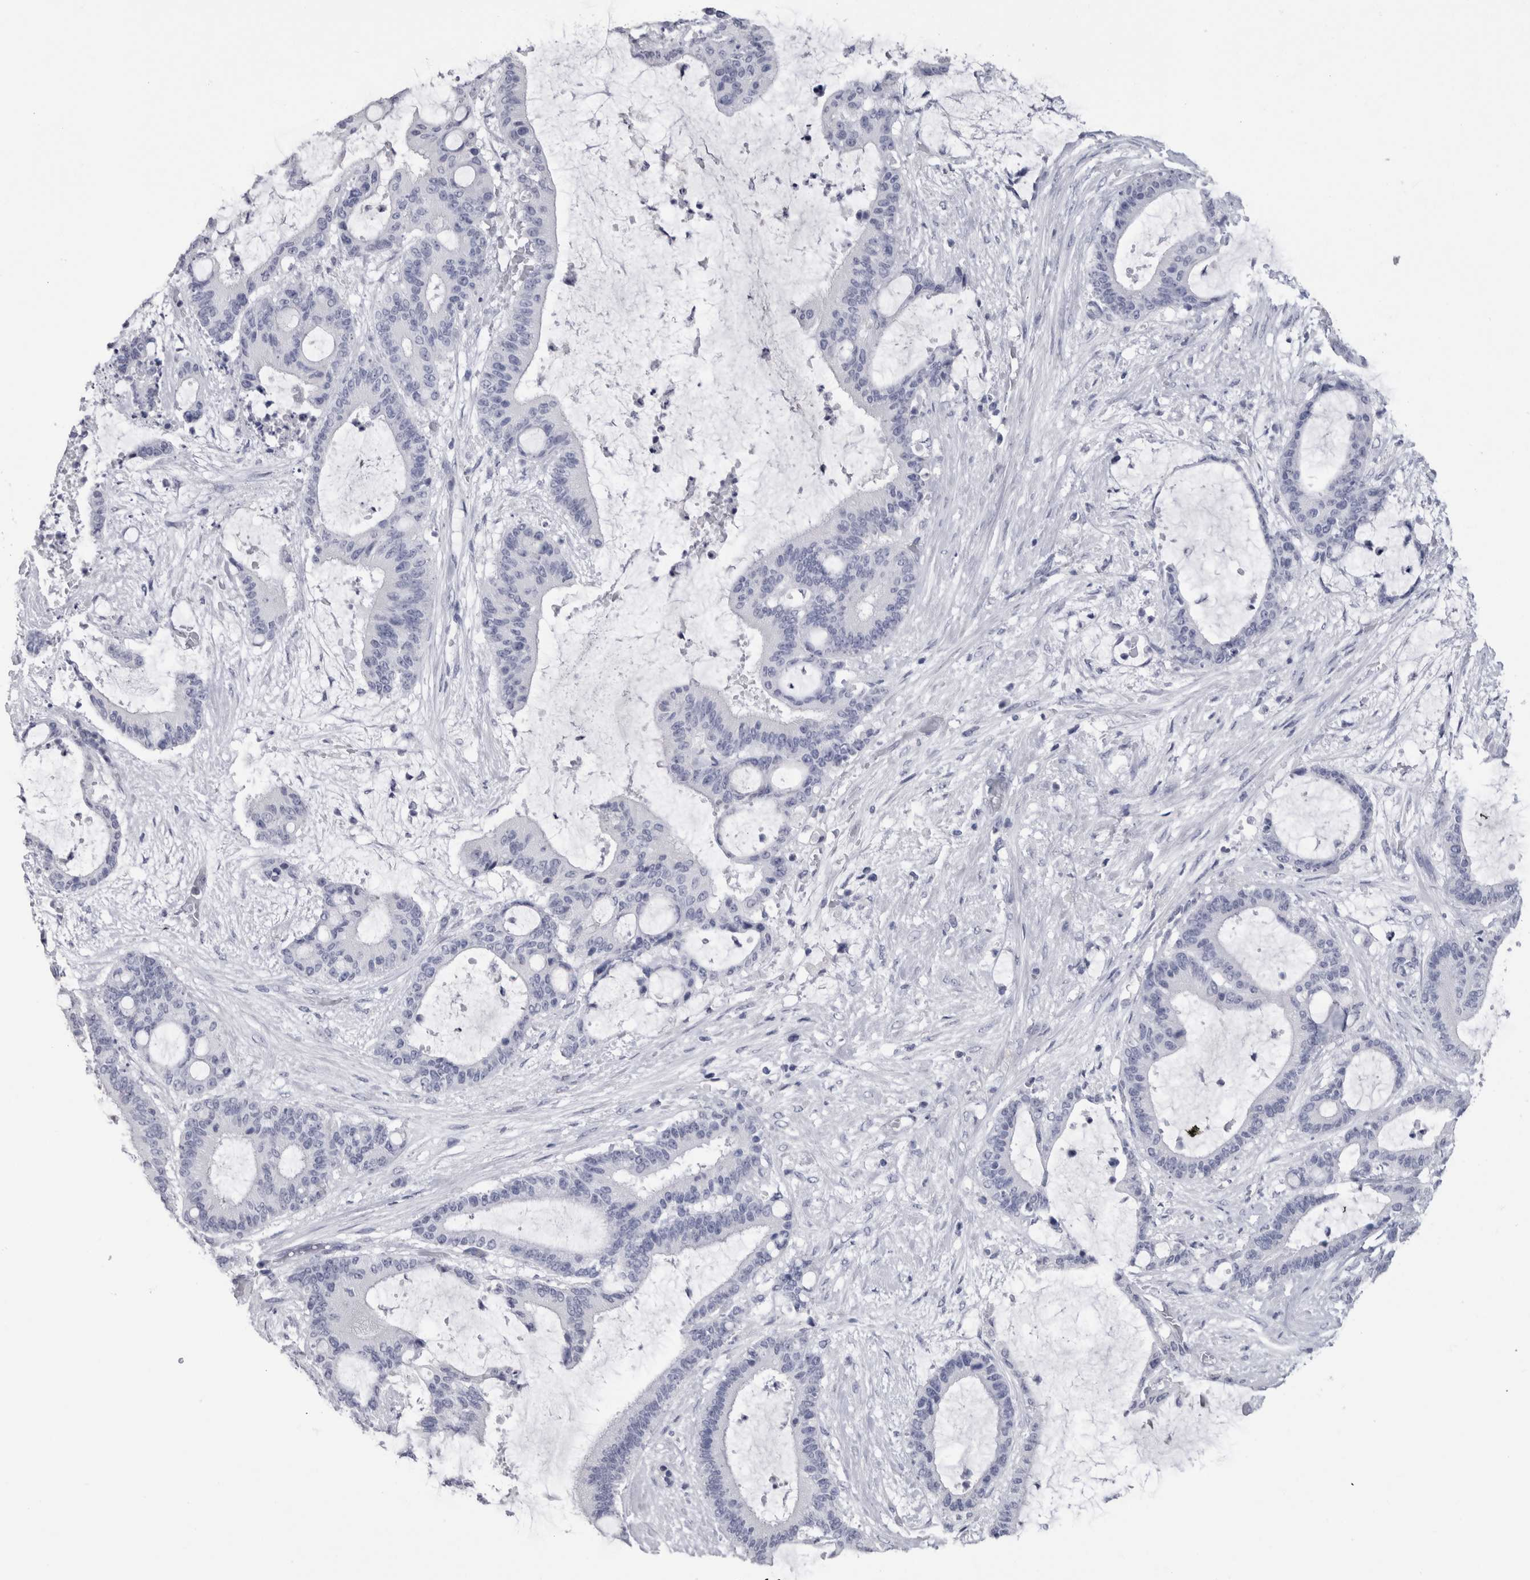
{"staining": {"intensity": "negative", "quantity": "none", "location": "none"}, "tissue": "liver cancer", "cell_type": "Tumor cells", "image_type": "cancer", "snomed": [{"axis": "morphology", "description": "Cholangiocarcinoma"}, {"axis": "topography", "description": "Liver"}], "caption": "Tumor cells show no significant protein positivity in cholangiocarcinoma (liver).", "gene": "PTH", "patient": {"sex": "female", "age": 73}}